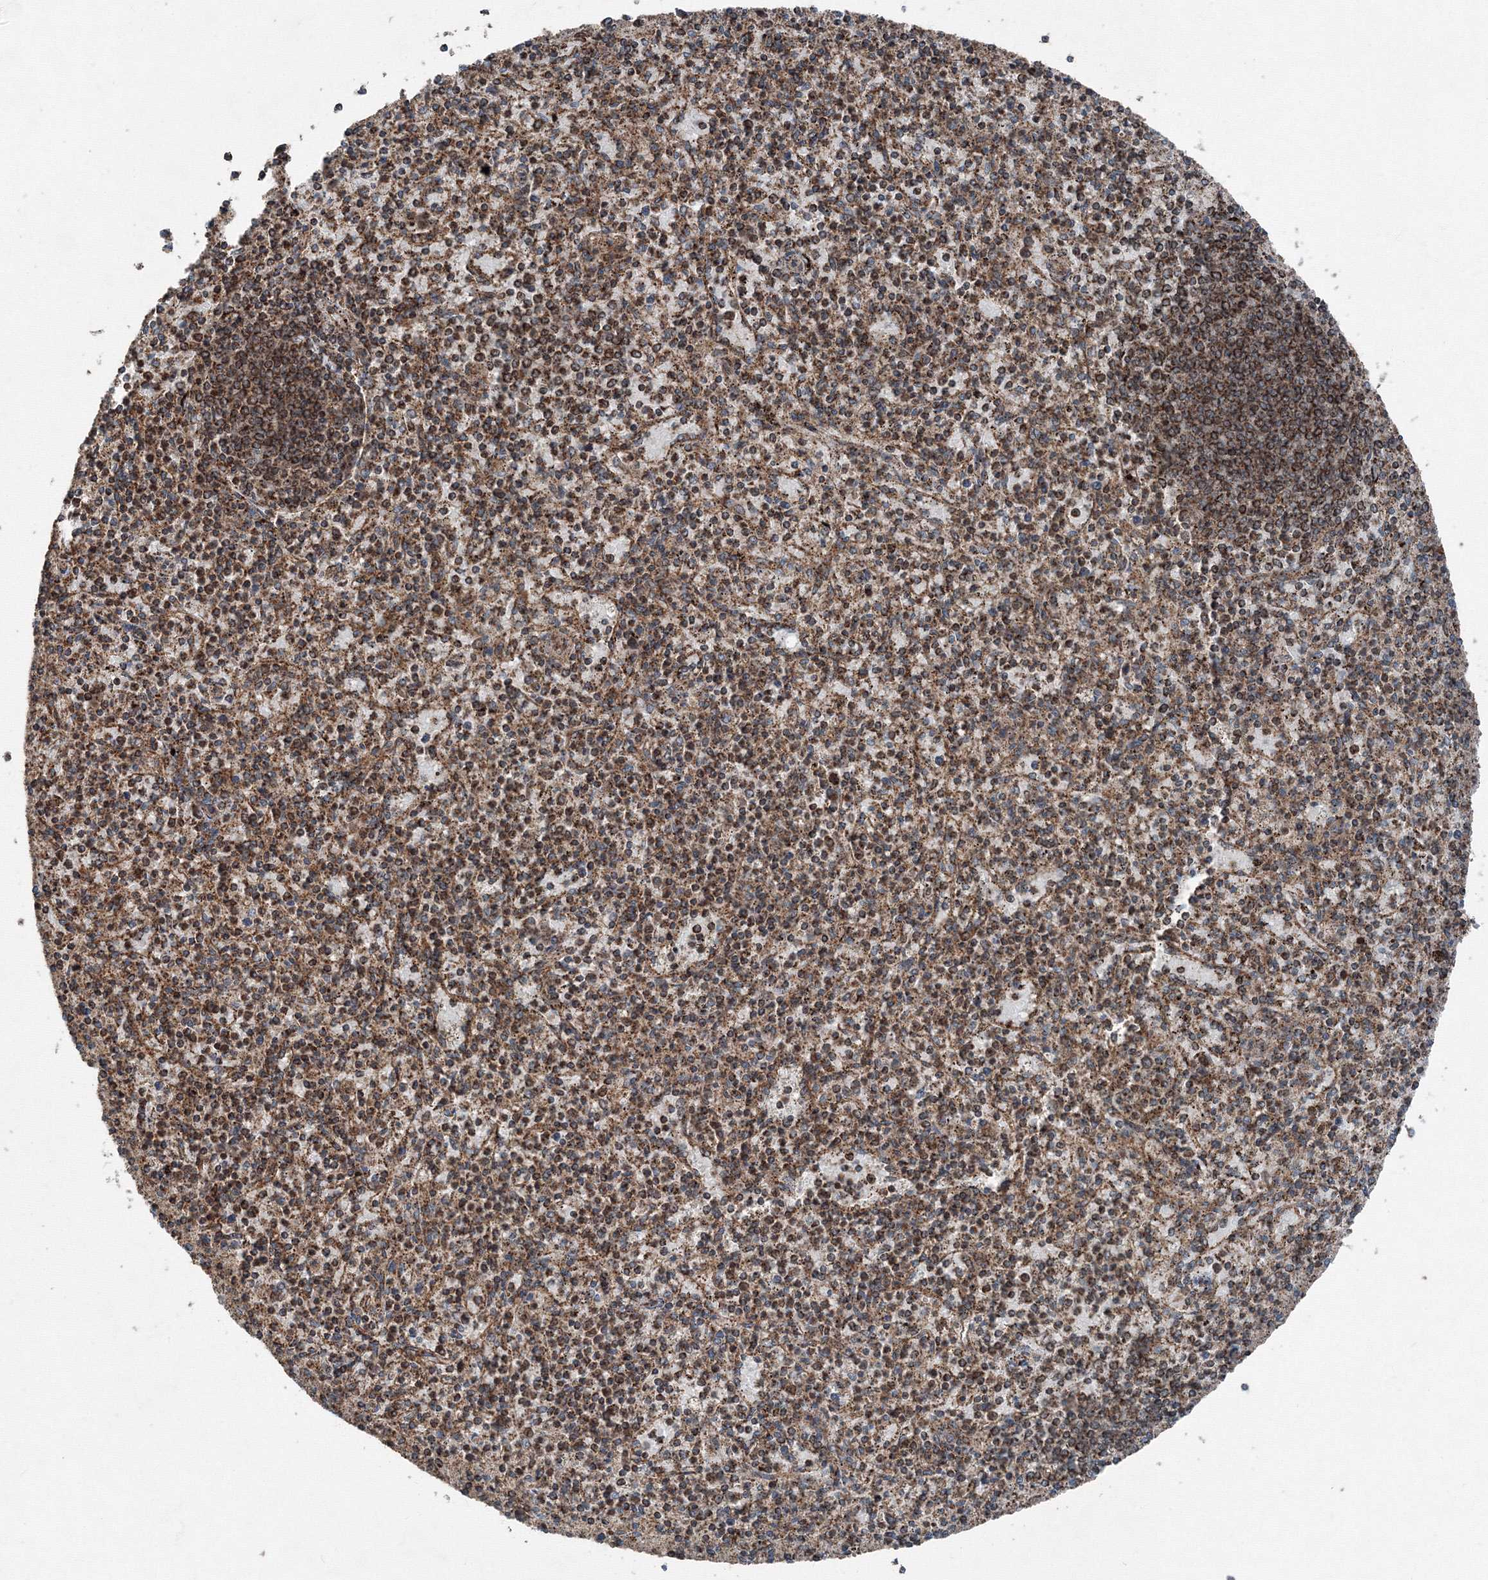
{"staining": {"intensity": "moderate", "quantity": ">75%", "location": "cytoplasmic/membranous"}, "tissue": "spleen", "cell_type": "Cells in red pulp", "image_type": "normal", "snomed": [{"axis": "morphology", "description": "Normal tissue, NOS"}, {"axis": "topography", "description": "Spleen"}], "caption": "Protein expression analysis of normal spleen exhibits moderate cytoplasmic/membranous expression in about >75% of cells in red pulp. Using DAB (brown) and hematoxylin (blue) stains, captured at high magnification using brightfield microscopy.", "gene": "AASDH", "patient": {"sex": "male", "age": 72}}